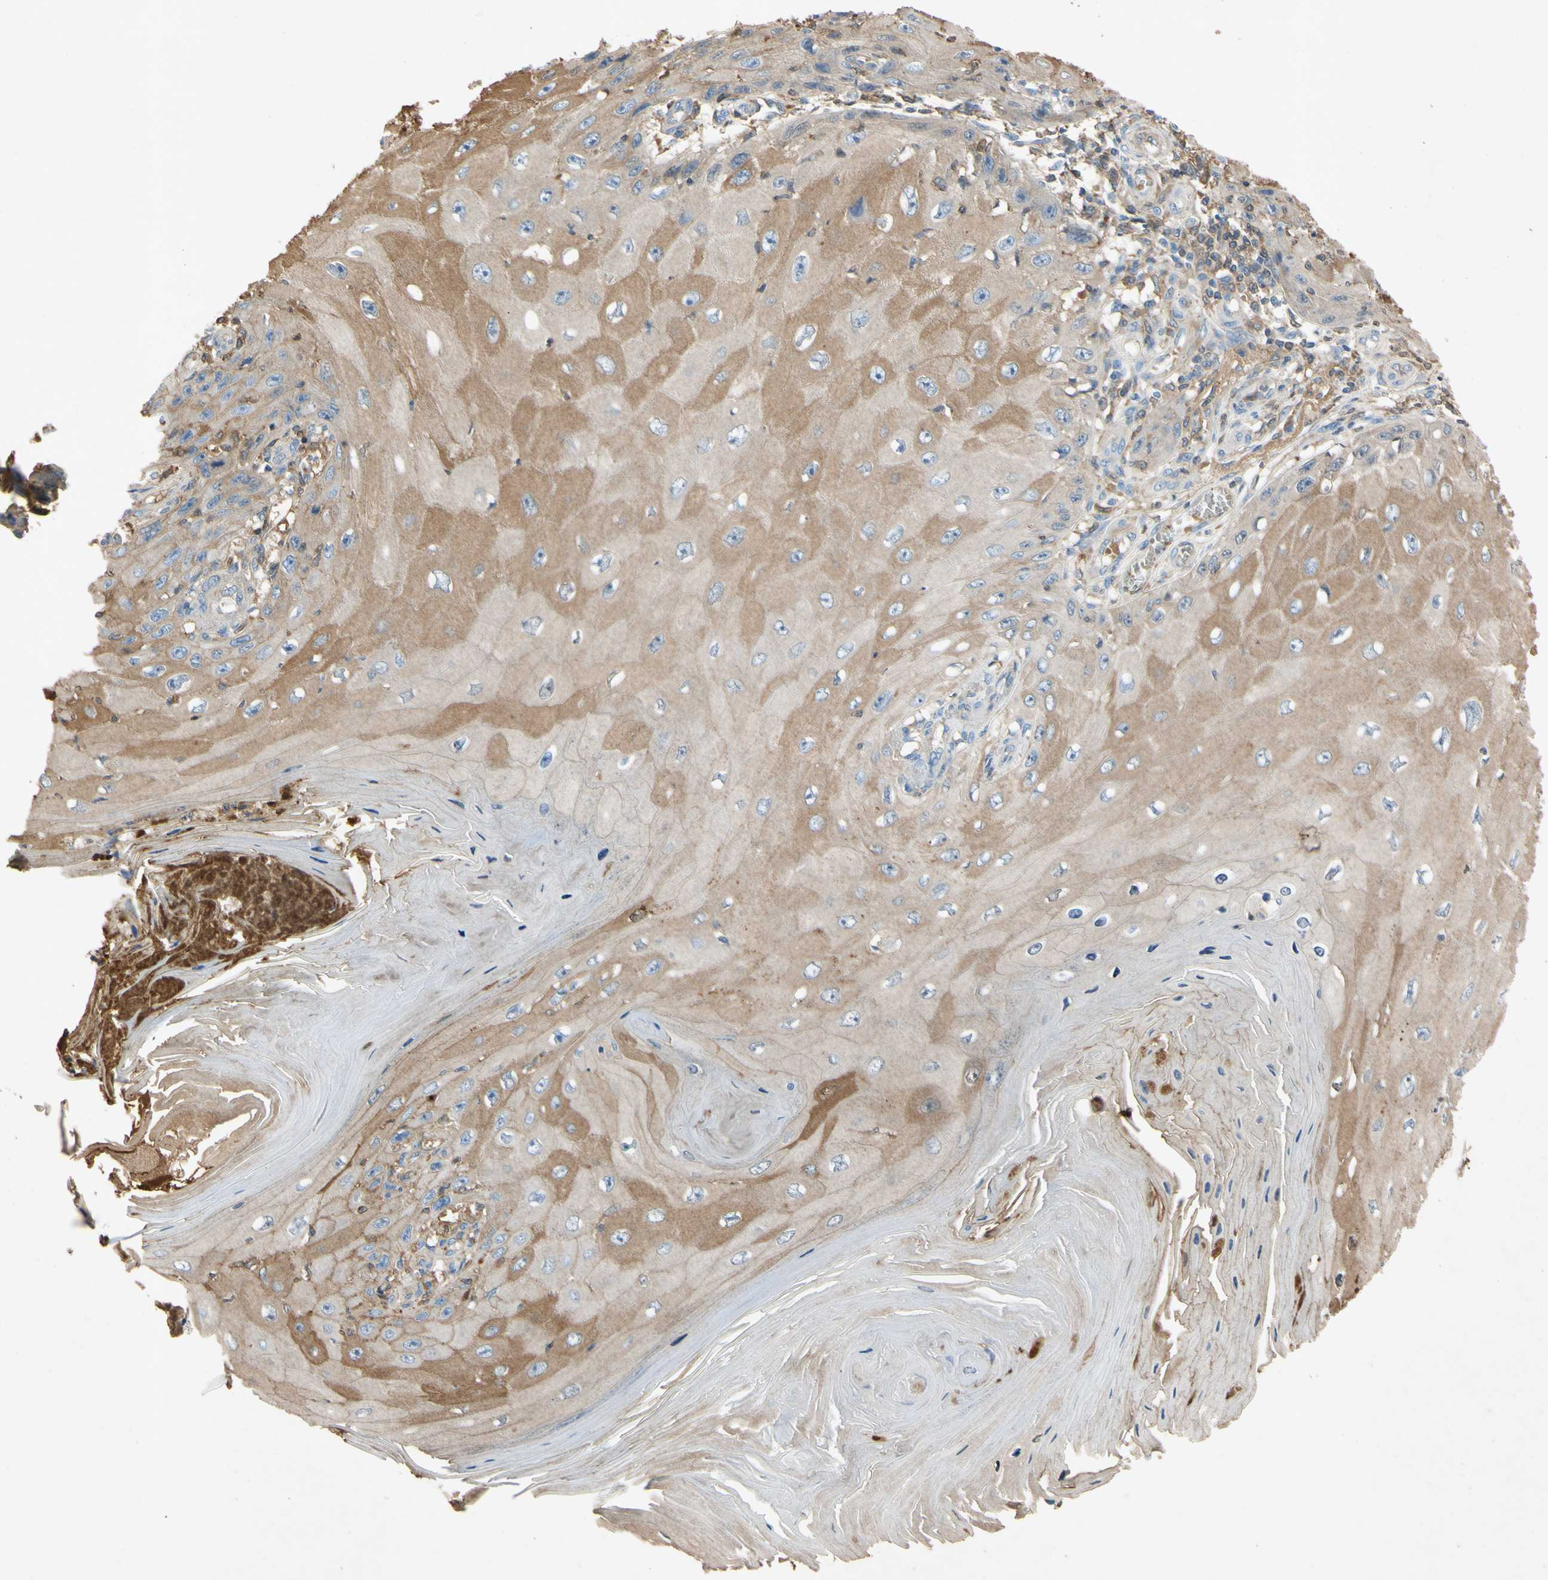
{"staining": {"intensity": "moderate", "quantity": "25%-75%", "location": "cytoplasmic/membranous"}, "tissue": "skin cancer", "cell_type": "Tumor cells", "image_type": "cancer", "snomed": [{"axis": "morphology", "description": "Squamous cell carcinoma, NOS"}, {"axis": "topography", "description": "Skin"}], "caption": "High-power microscopy captured an immunohistochemistry micrograph of skin cancer (squamous cell carcinoma), revealing moderate cytoplasmic/membranous expression in about 25%-75% of tumor cells.", "gene": "TIMP2", "patient": {"sex": "female", "age": 73}}